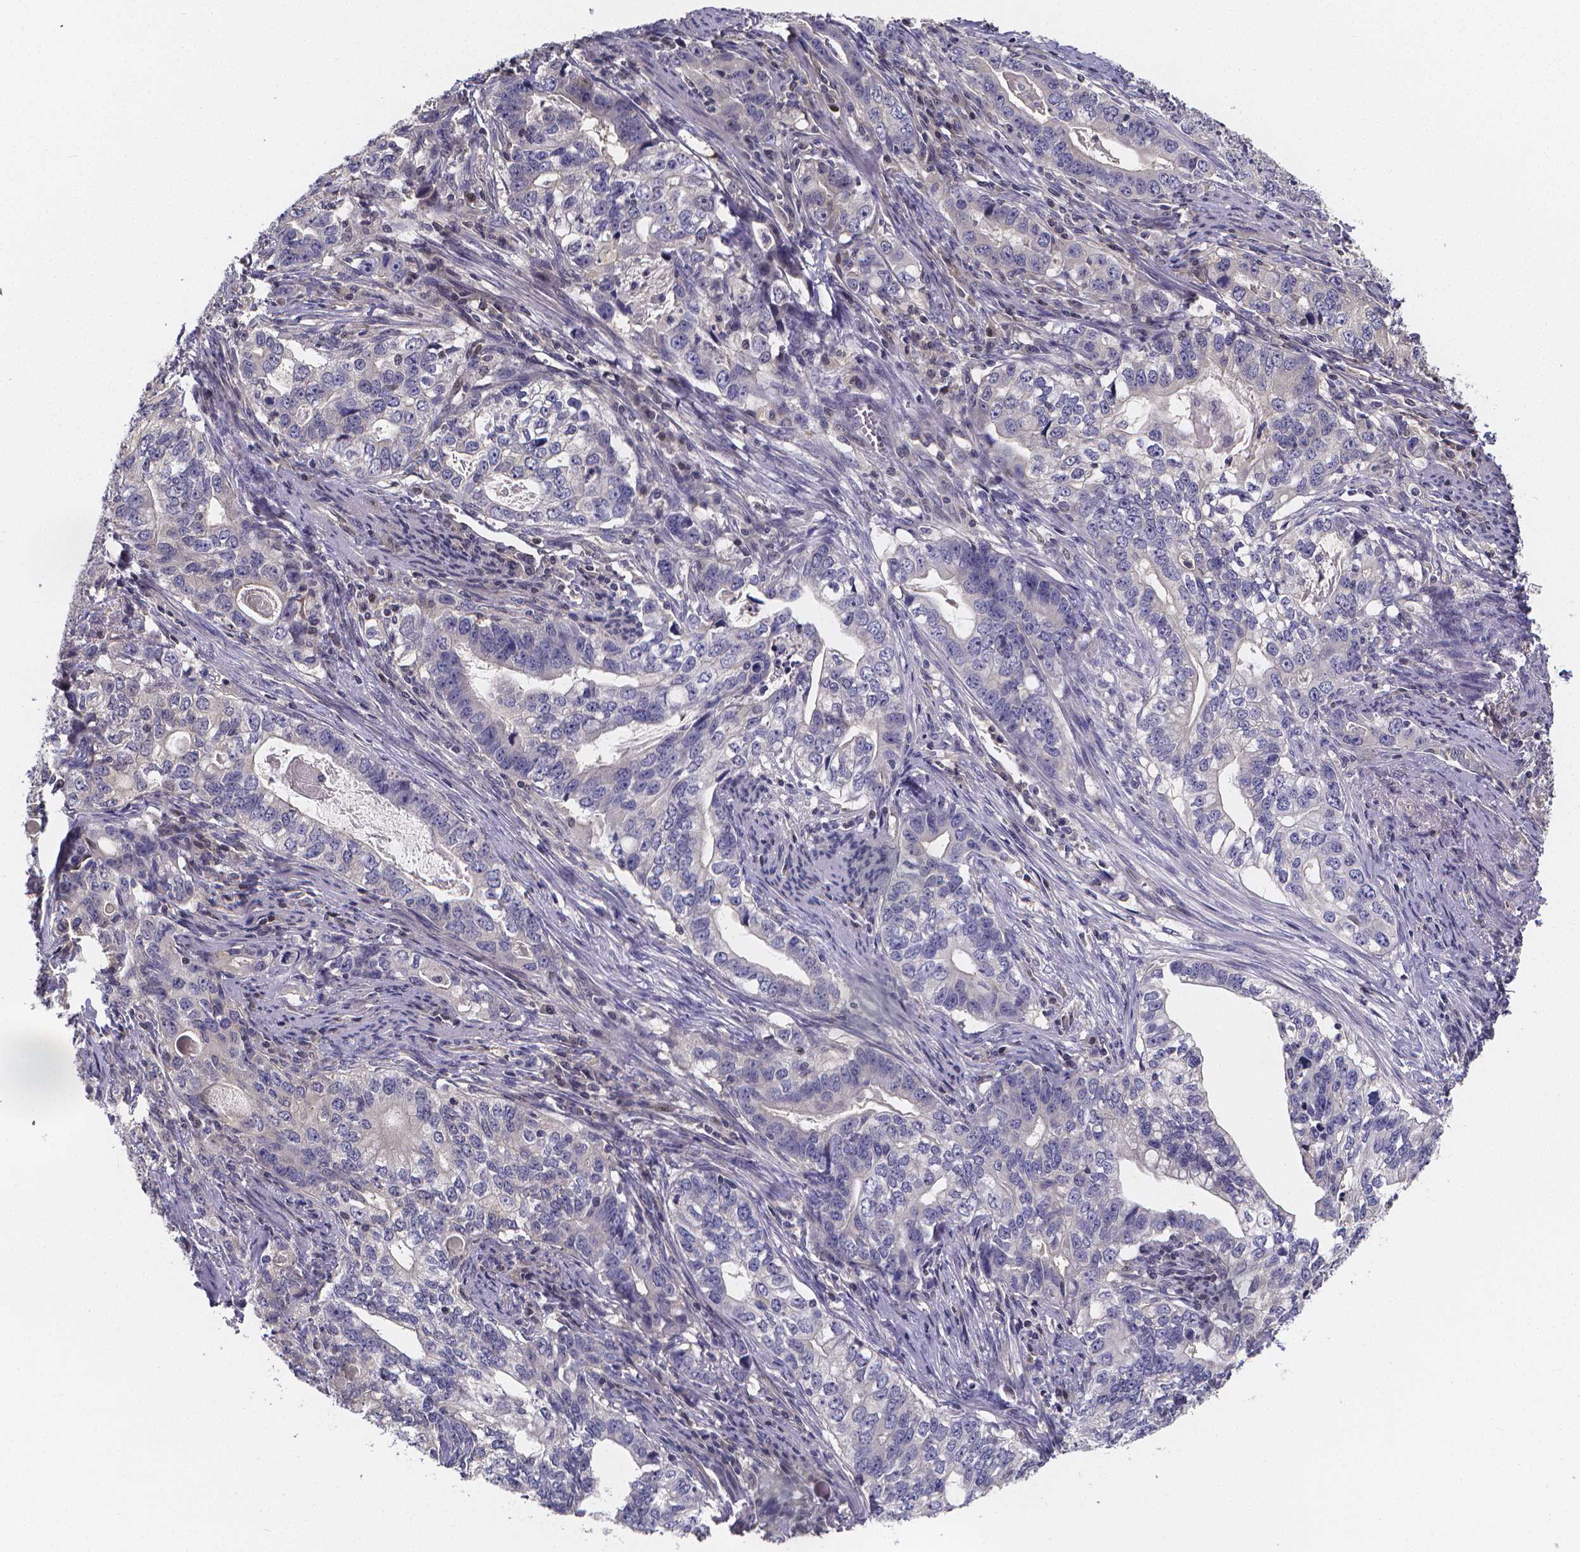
{"staining": {"intensity": "negative", "quantity": "none", "location": "none"}, "tissue": "stomach cancer", "cell_type": "Tumor cells", "image_type": "cancer", "snomed": [{"axis": "morphology", "description": "Adenocarcinoma, NOS"}, {"axis": "topography", "description": "Stomach, lower"}], "caption": "This is a histopathology image of IHC staining of stomach cancer, which shows no positivity in tumor cells.", "gene": "PAH", "patient": {"sex": "female", "age": 72}}